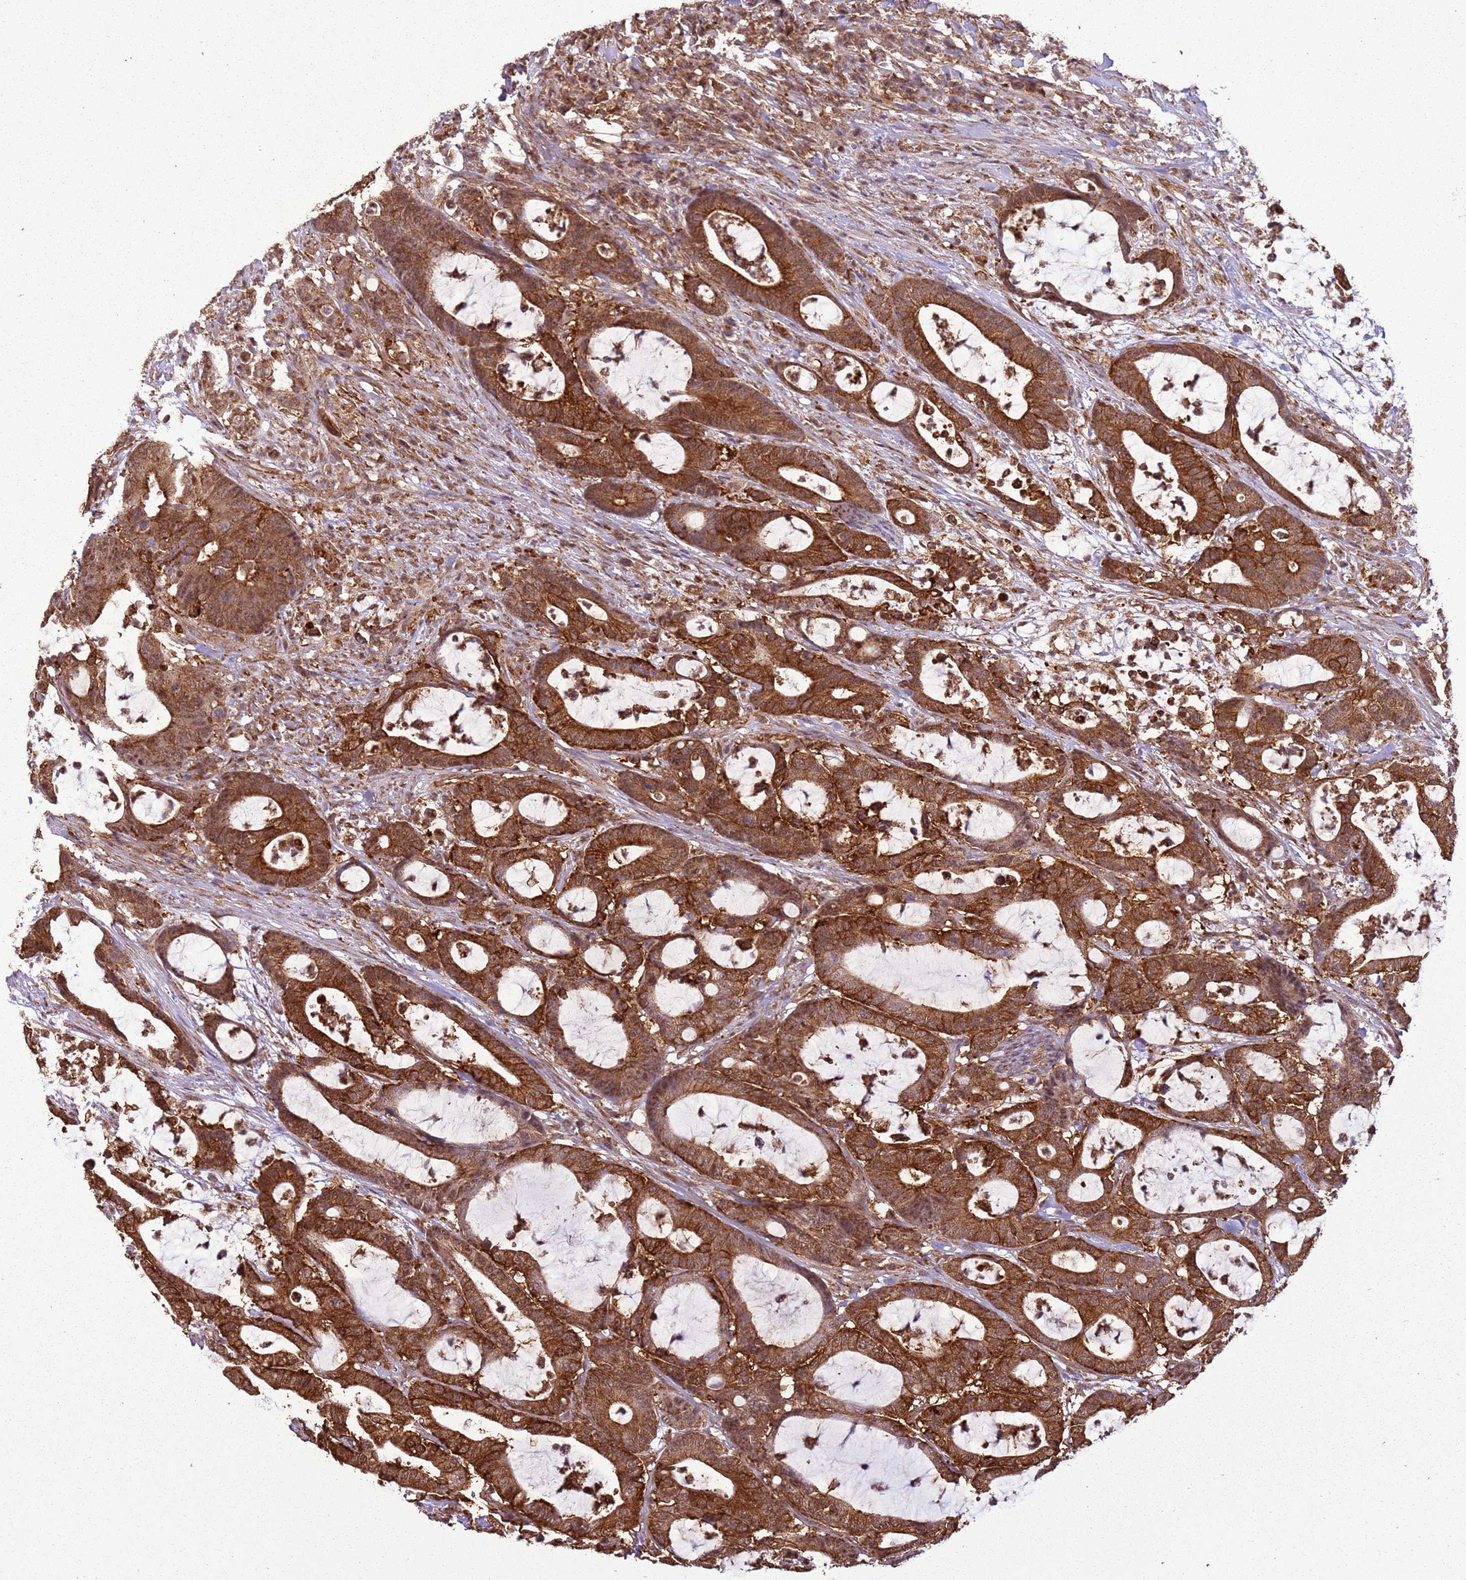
{"staining": {"intensity": "strong", "quantity": ">75%", "location": "cytoplasmic/membranous"}, "tissue": "colorectal cancer", "cell_type": "Tumor cells", "image_type": "cancer", "snomed": [{"axis": "morphology", "description": "Adenocarcinoma, NOS"}, {"axis": "topography", "description": "Colon"}], "caption": "Immunohistochemical staining of human adenocarcinoma (colorectal) shows high levels of strong cytoplasmic/membranous protein expression in about >75% of tumor cells.", "gene": "GABRE", "patient": {"sex": "female", "age": 84}}